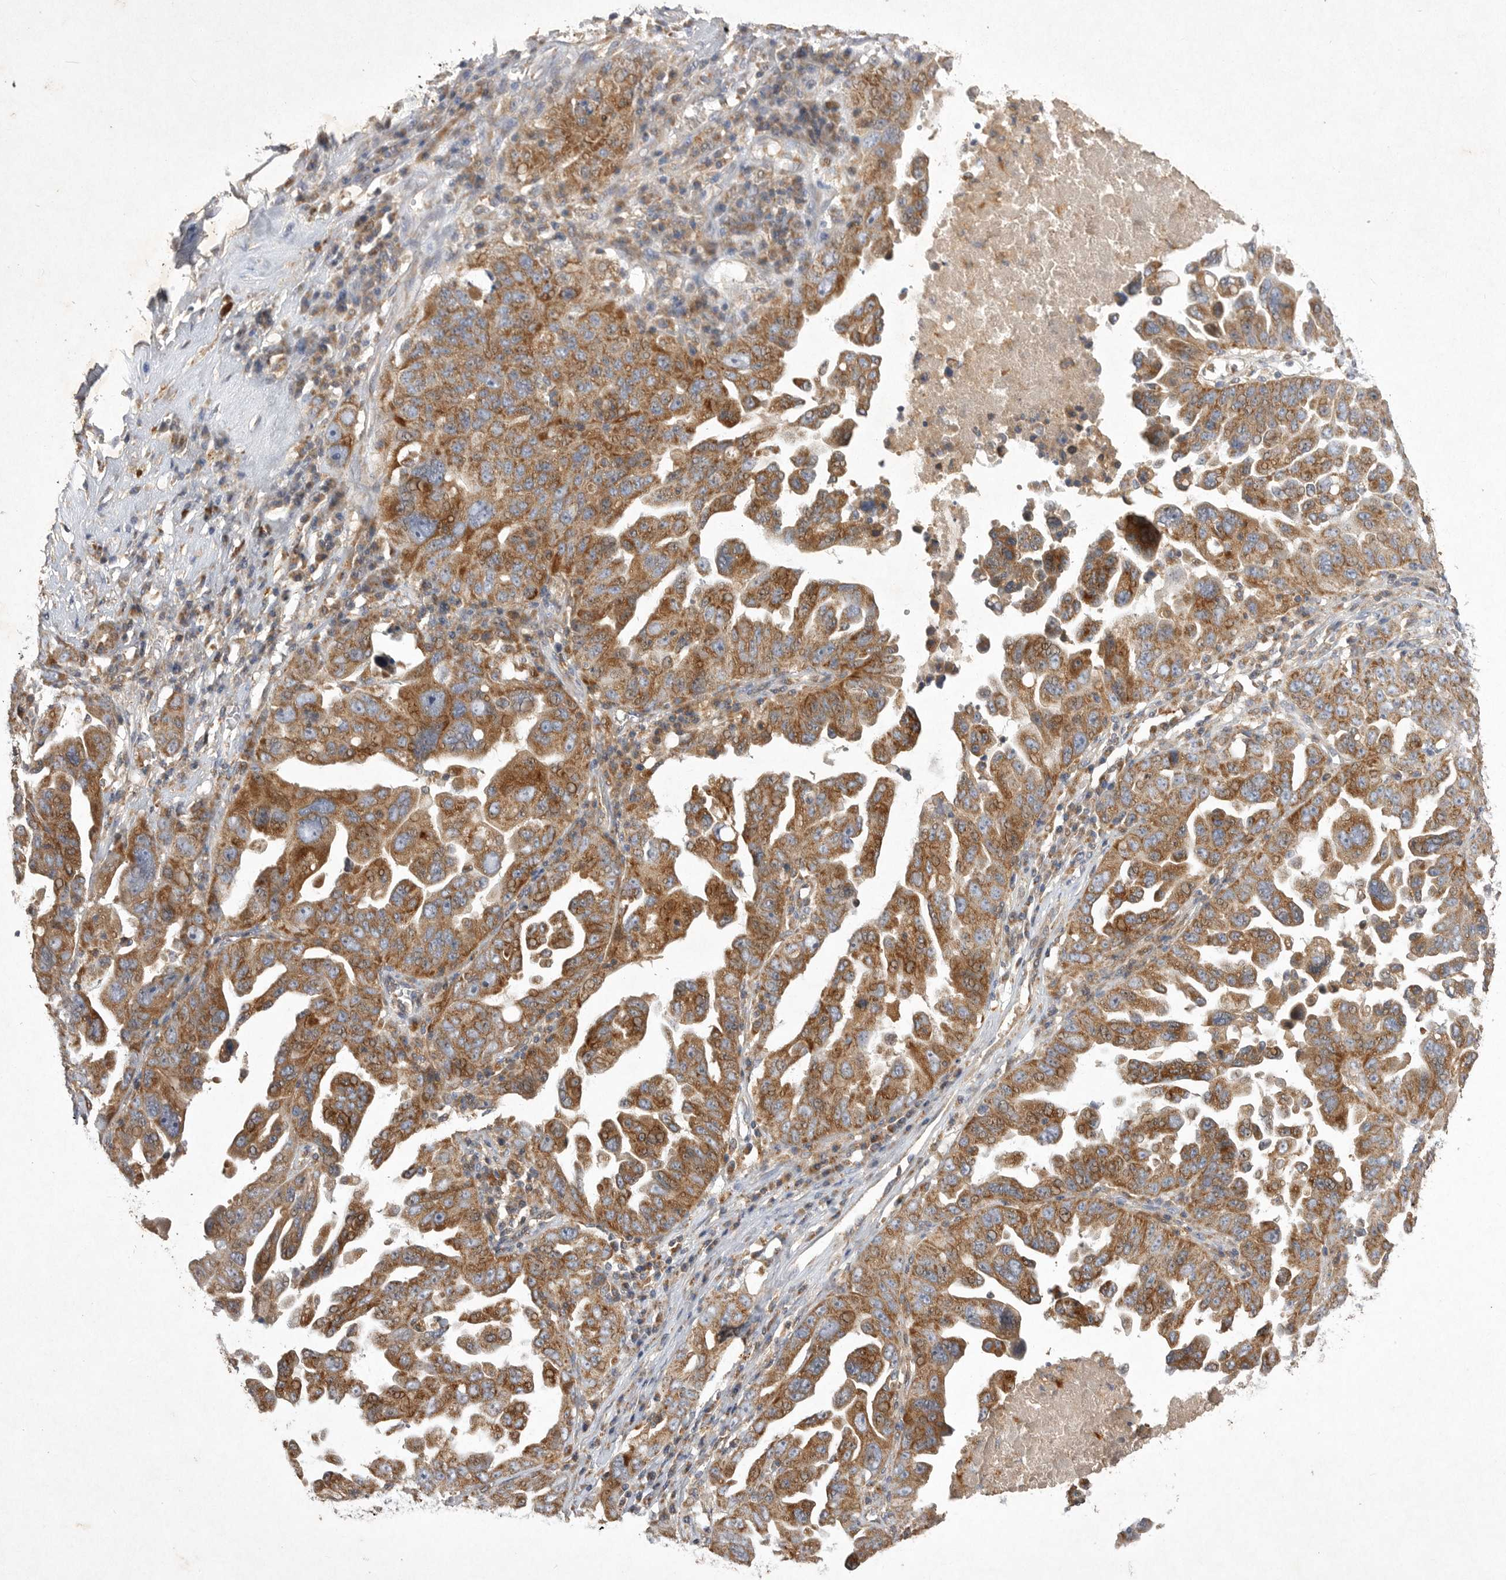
{"staining": {"intensity": "moderate", "quantity": ">75%", "location": "cytoplasmic/membranous"}, "tissue": "ovarian cancer", "cell_type": "Tumor cells", "image_type": "cancer", "snomed": [{"axis": "morphology", "description": "Carcinoma, endometroid"}, {"axis": "topography", "description": "Ovary"}], "caption": "This histopathology image demonstrates ovarian cancer (endometroid carcinoma) stained with IHC to label a protein in brown. The cytoplasmic/membranous of tumor cells show moderate positivity for the protein. Nuclei are counter-stained blue.", "gene": "MRPL41", "patient": {"sex": "female", "age": 62}}